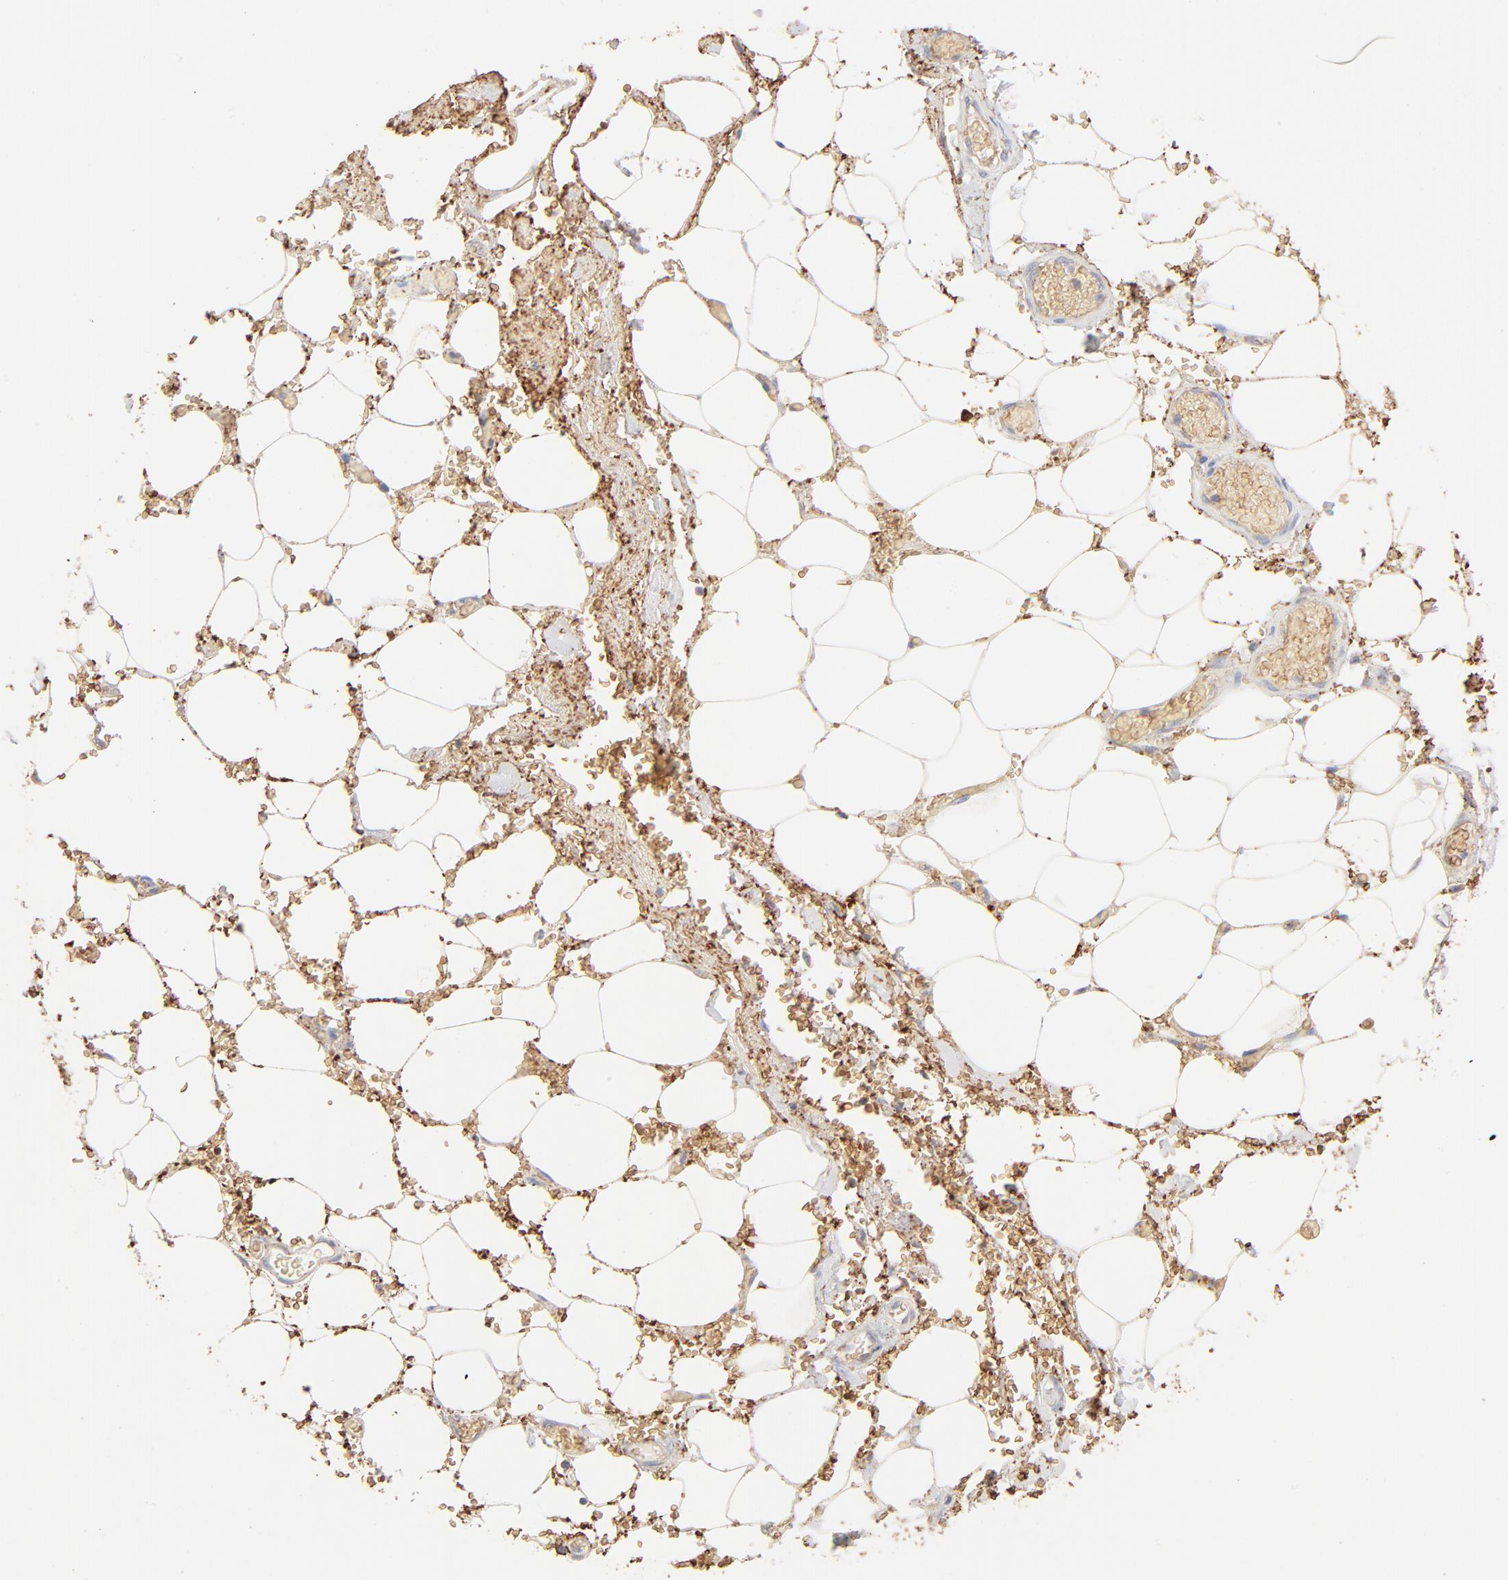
{"staining": {"intensity": "weak", "quantity": ">75%", "location": "cytoplasmic/membranous"}, "tissue": "adipose tissue", "cell_type": "Adipocytes", "image_type": "normal", "snomed": [{"axis": "morphology", "description": "Normal tissue, NOS"}, {"axis": "morphology", "description": "Cholangiocarcinoma"}, {"axis": "topography", "description": "Liver"}, {"axis": "topography", "description": "Peripheral nerve tissue"}], "caption": "Adipocytes show low levels of weak cytoplasmic/membranous staining in about >75% of cells in benign adipose tissue. The staining is performed using DAB brown chromogen to label protein expression. The nuclei are counter-stained blue using hematoxylin.", "gene": "SPTB", "patient": {"sex": "male", "age": 50}}